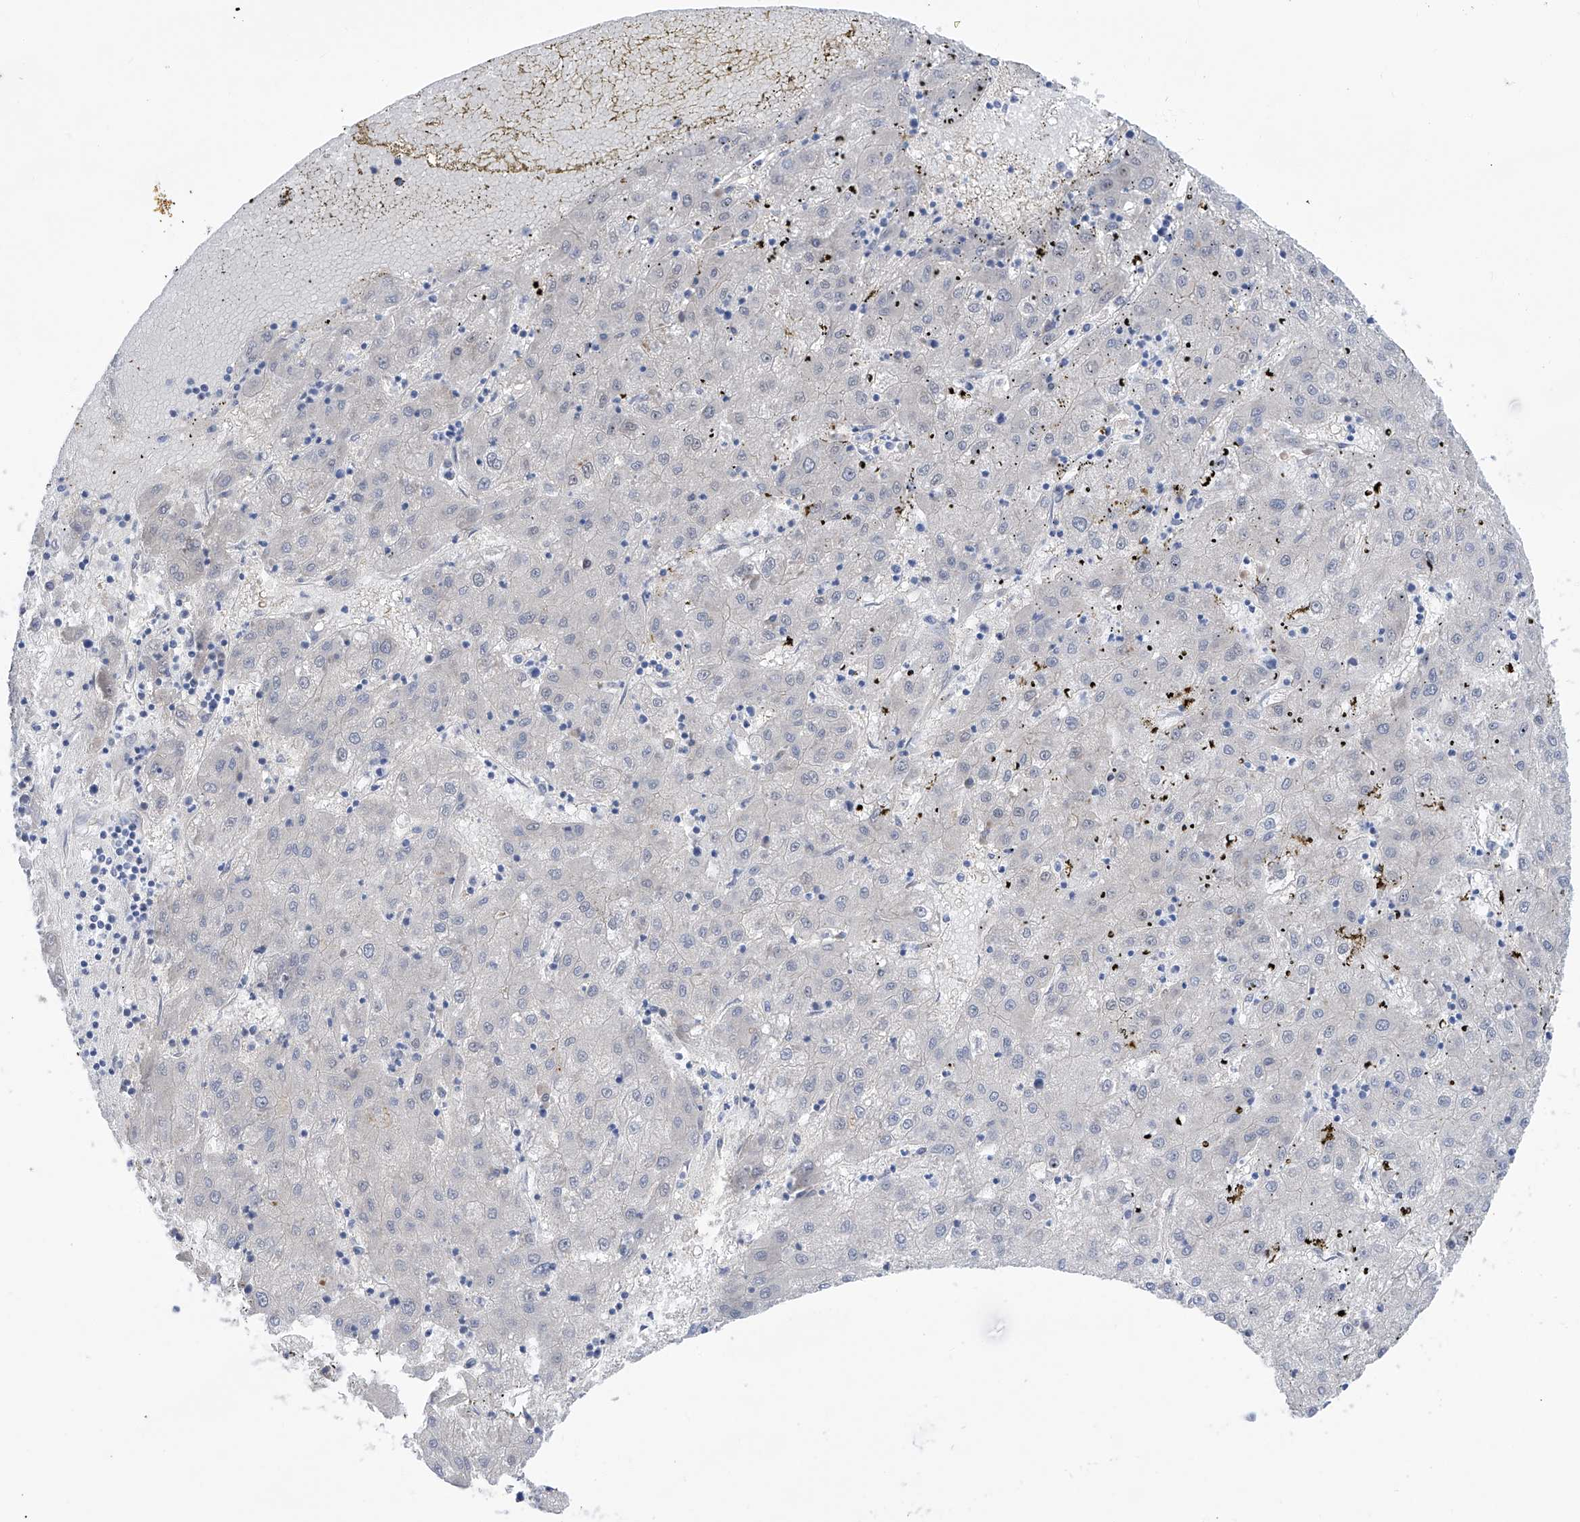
{"staining": {"intensity": "negative", "quantity": "none", "location": "none"}, "tissue": "liver cancer", "cell_type": "Tumor cells", "image_type": "cancer", "snomed": [{"axis": "morphology", "description": "Carcinoma, Hepatocellular, NOS"}, {"axis": "topography", "description": "Liver"}], "caption": "High power microscopy photomicrograph of an immunohistochemistry image of liver hepatocellular carcinoma, revealing no significant positivity in tumor cells.", "gene": "PGM3", "patient": {"sex": "male", "age": 72}}